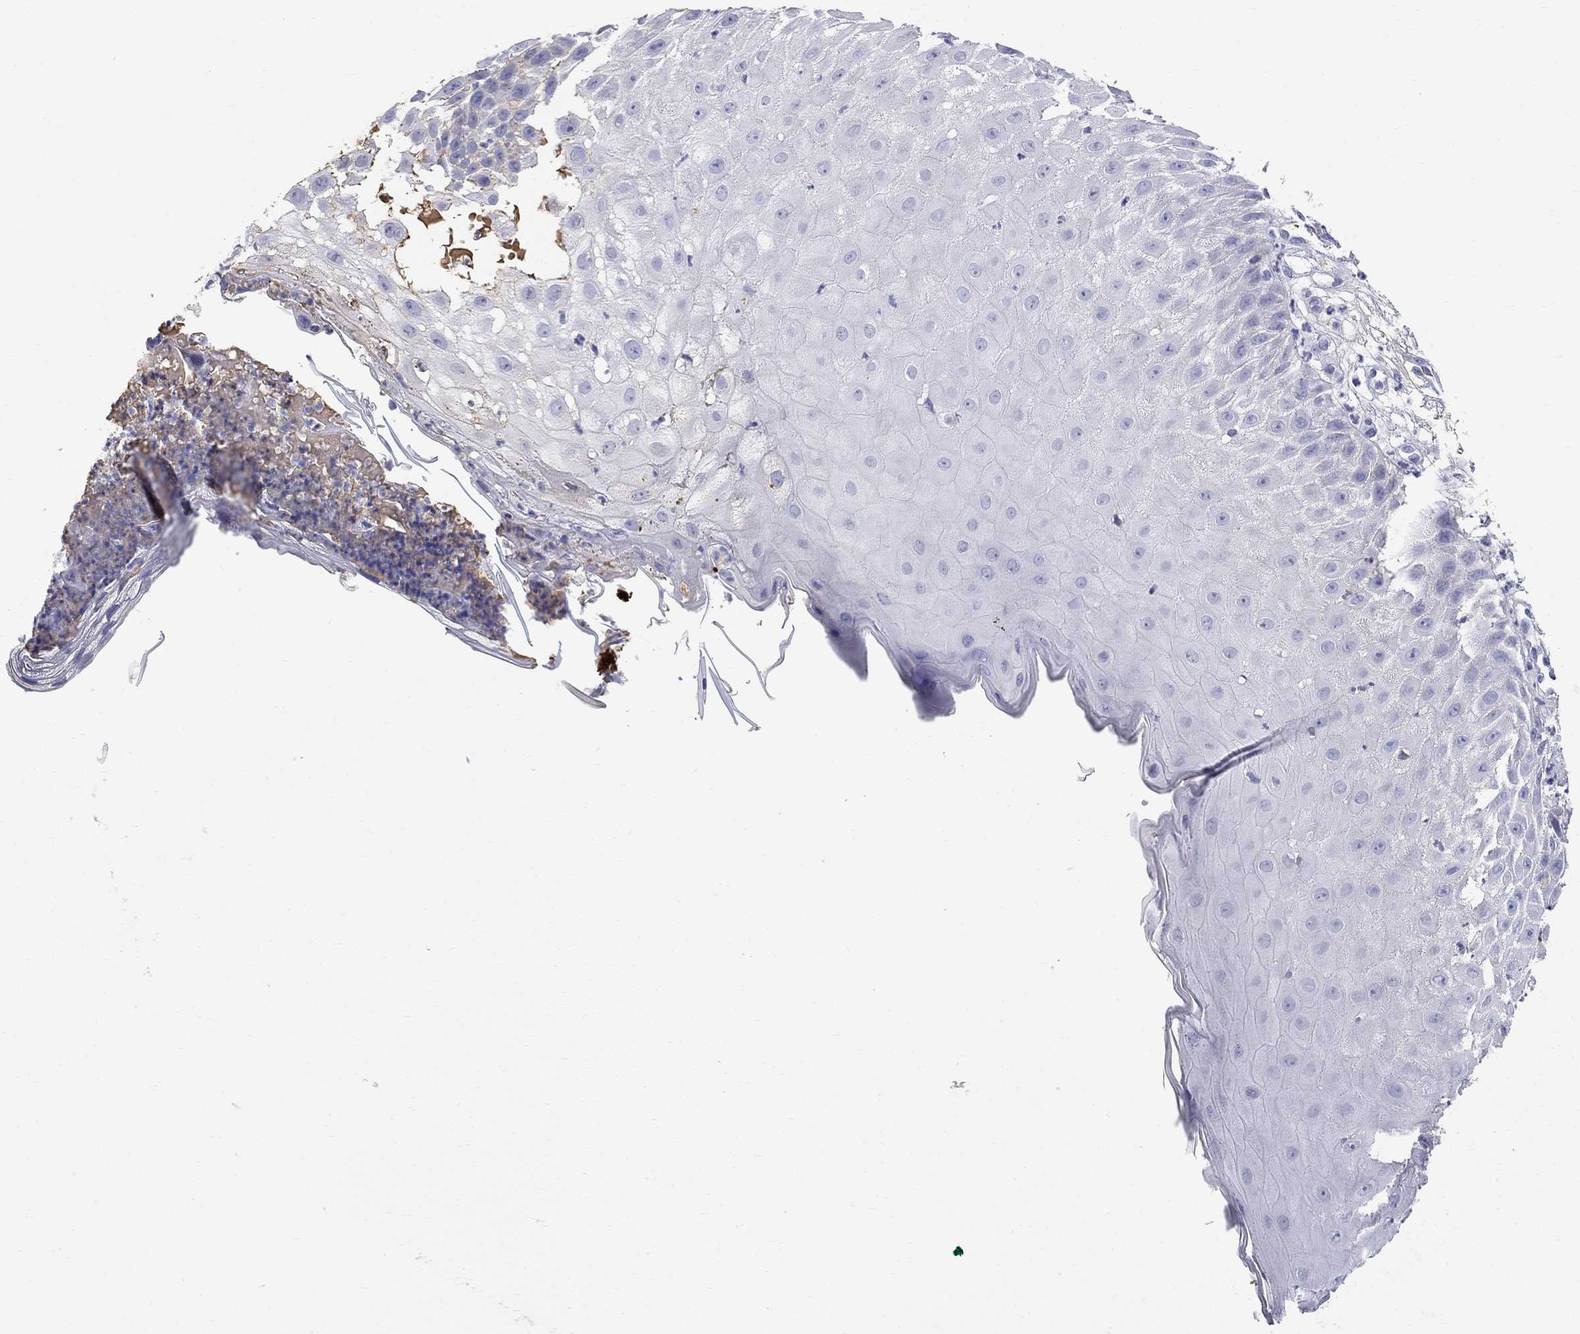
{"staining": {"intensity": "negative", "quantity": "none", "location": "none"}, "tissue": "skin cancer", "cell_type": "Tumor cells", "image_type": "cancer", "snomed": [{"axis": "morphology", "description": "Normal tissue, NOS"}, {"axis": "morphology", "description": "Squamous cell carcinoma, NOS"}, {"axis": "topography", "description": "Skin"}], "caption": "This photomicrograph is of skin cancer (squamous cell carcinoma) stained with IHC to label a protein in brown with the nuclei are counter-stained blue. There is no expression in tumor cells.", "gene": "PHOX2B", "patient": {"sex": "male", "age": 79}}